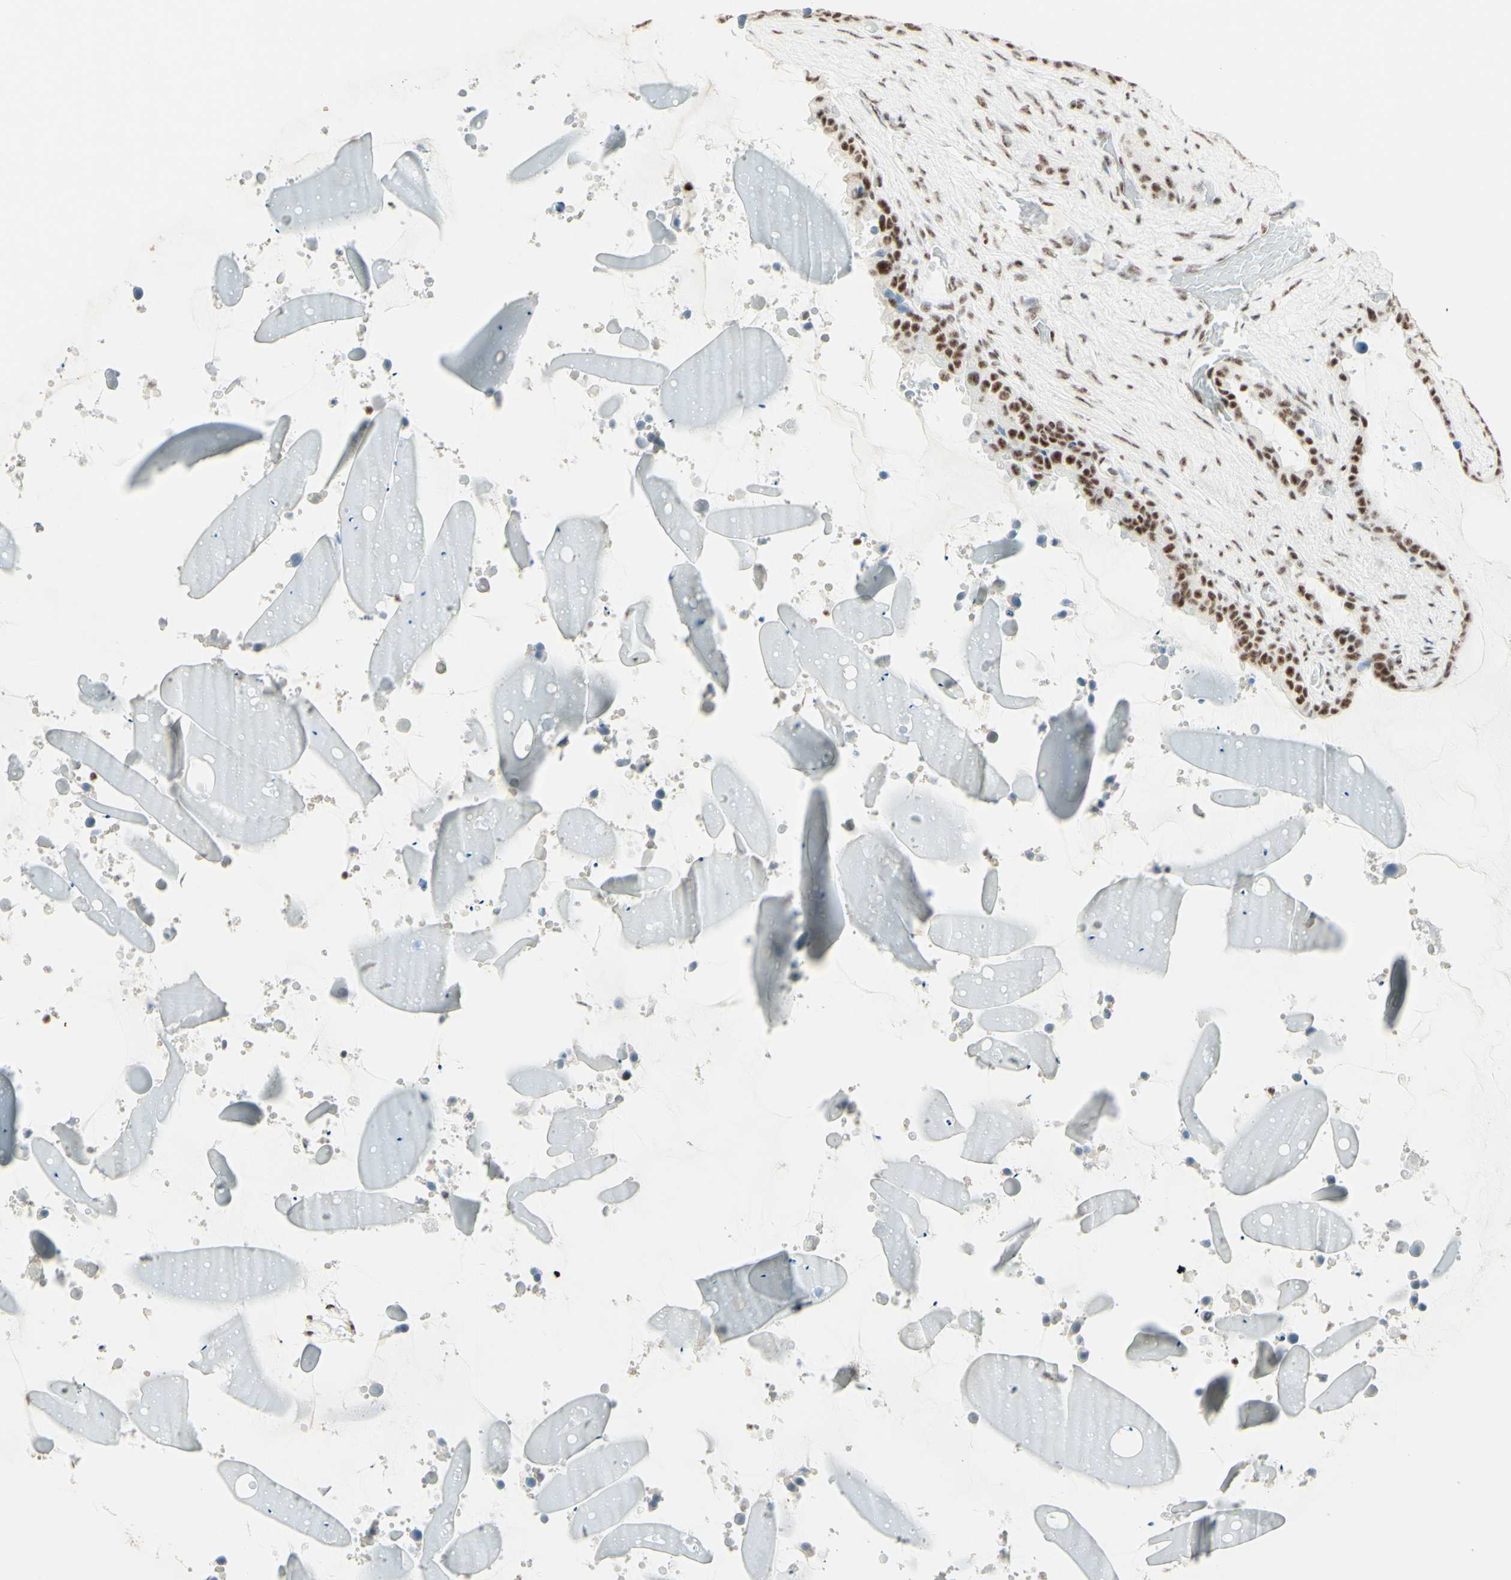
{"staining": {"intensity": "moderate", "quantity": ">75%", "location": "nuclear"}, "tissue": "seminal vesicle", "cell_type": "Glandular cells", "image_type": "normal", "snomed": [{"axis": "morphology", "description": "Normal tissue, NOS"}, {"axis": "topography", "description": "Seminal veicle"}], "caption": "Protein staining of benign seminal vesicle shows moderate nuclear expression in about >75% of glandular cells.", "gene": "WTAP", "patient": {"sex": "male", "age": 46}}